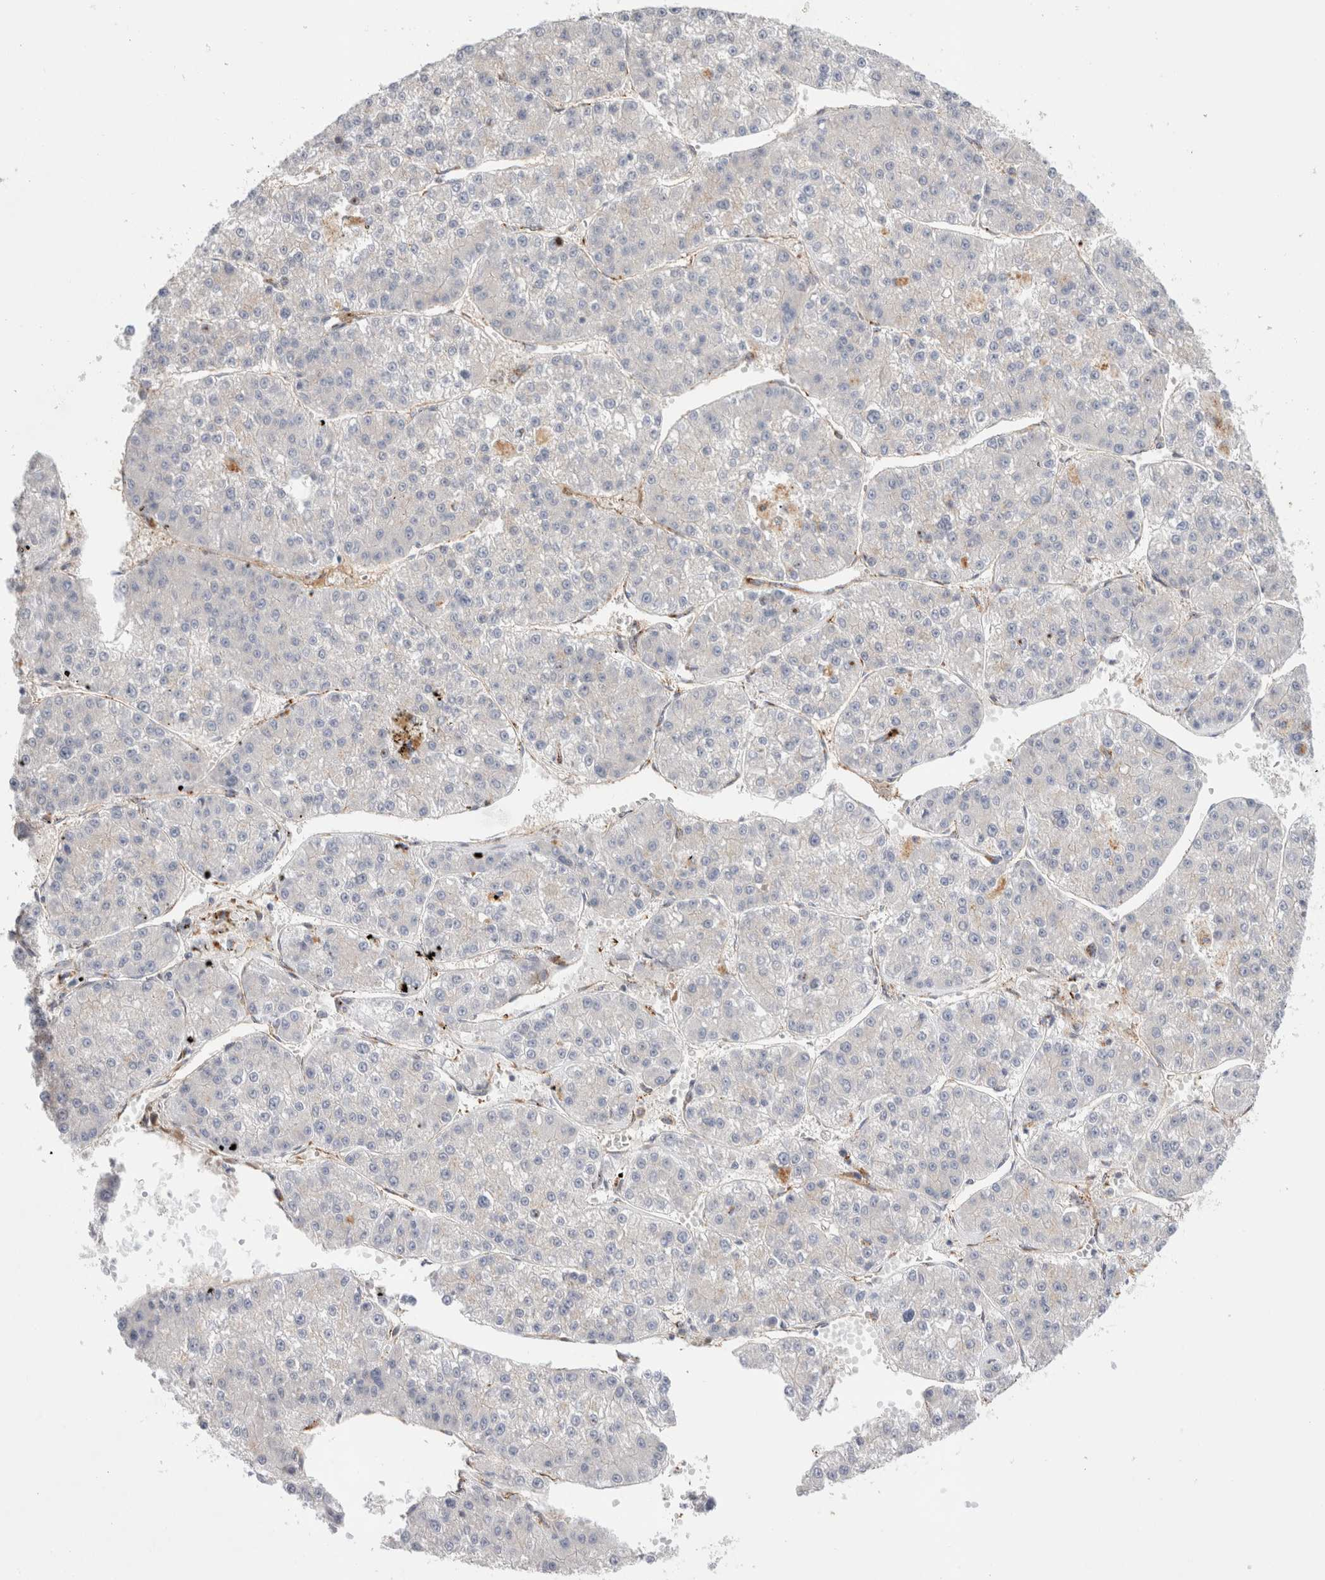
{"staining": {"intensity": "negative", "quantity": "none", "location": "none"}, "tissue": "liver cancer", "cell_type": "Tumor cells", "image_type": "cancer", "snomed": [{"axis": "morphology", "description": "Carcinoma, Hepatocellular, NOS"}, {"axis": "topography", "description": "Liver"}], "caption": "High power microscopy image of an IHC micrograph of liver cancer (hepatocellular carcinoma), revealing no significant positivity in tumor cells.", "gene": "CNPY4", "patient": {"sex": "female", "age": 73}}